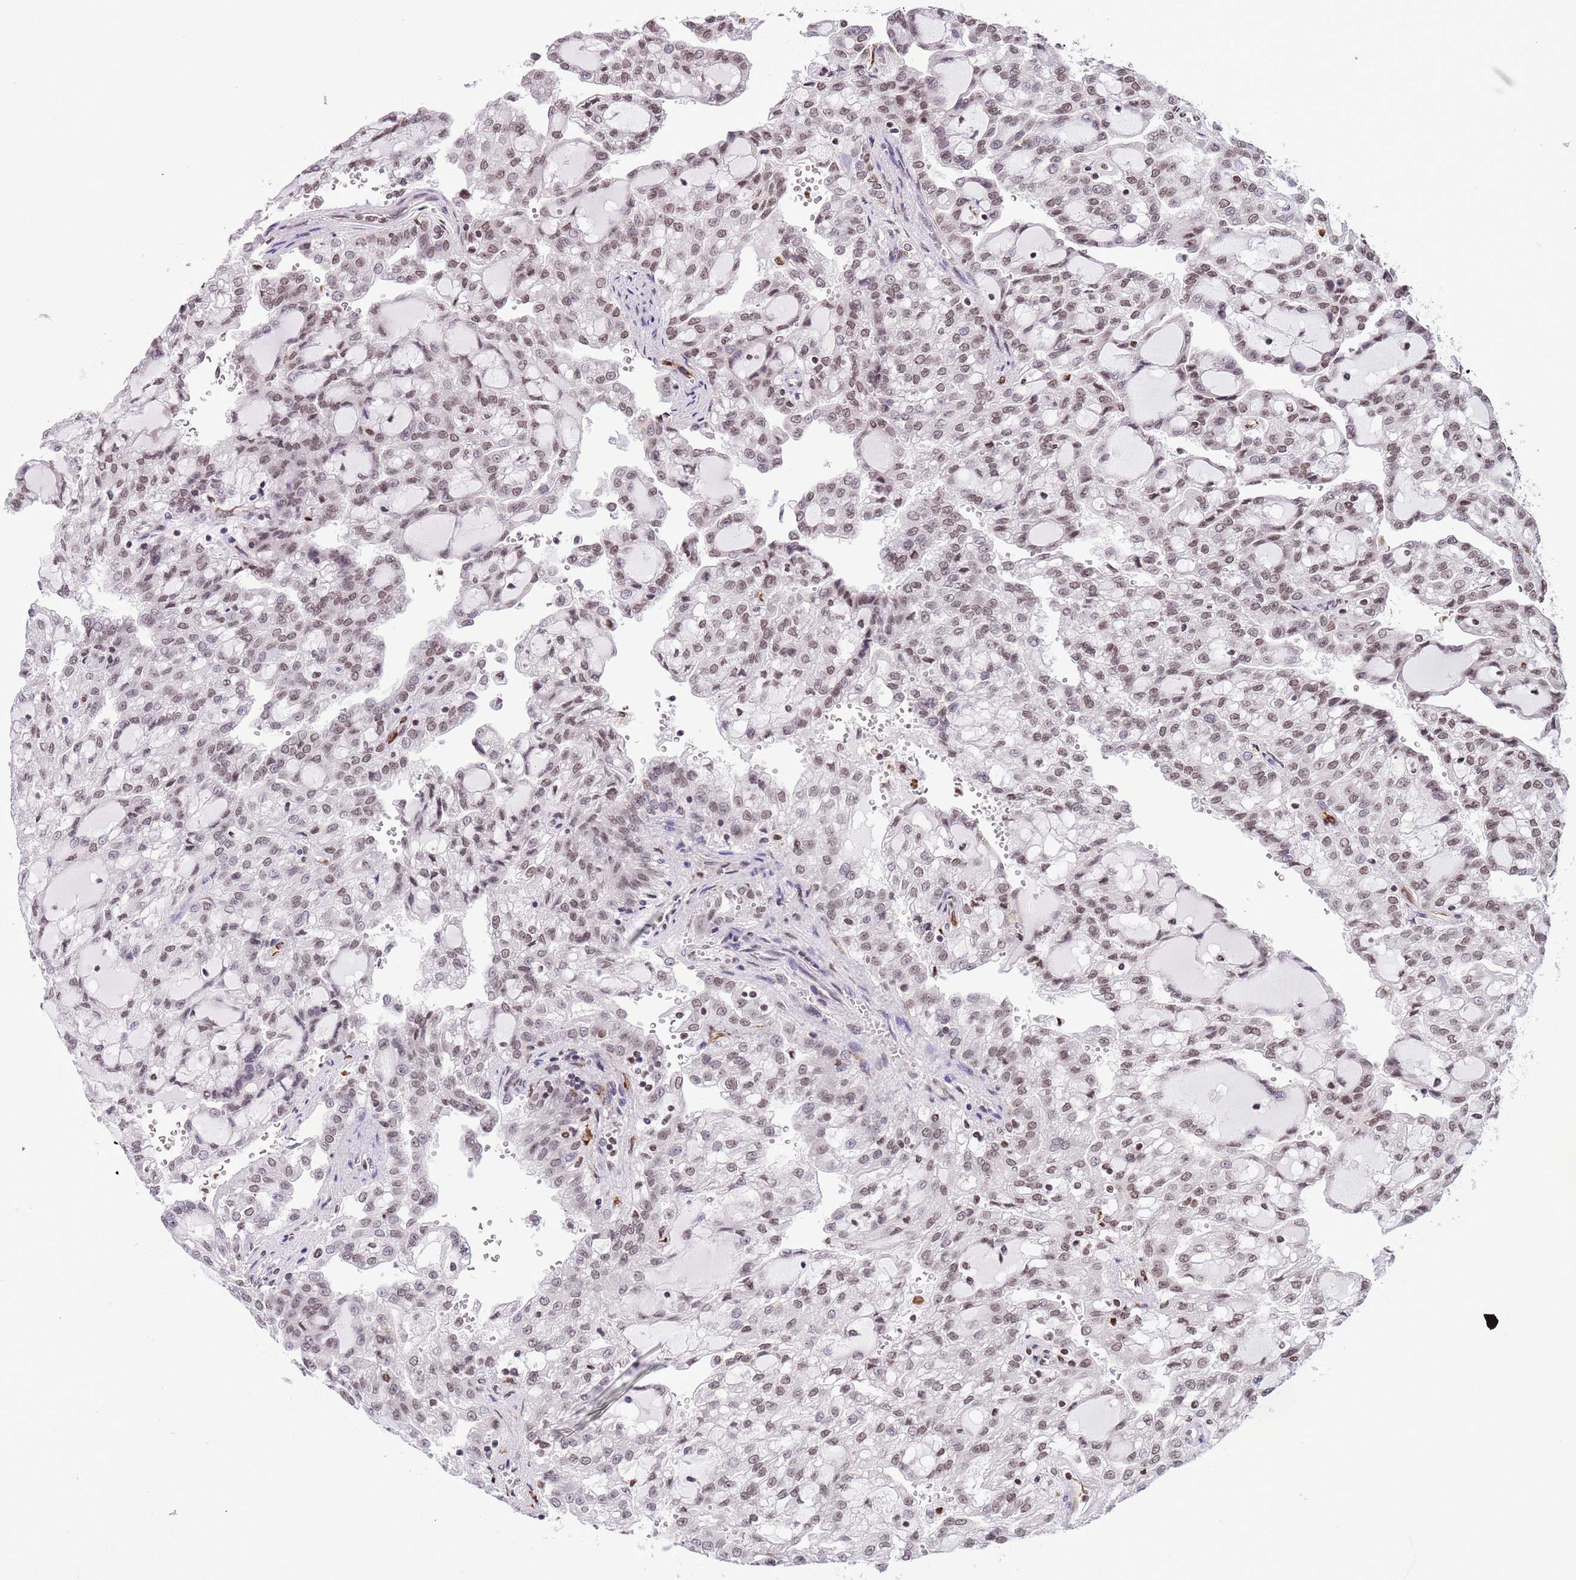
{"staining": {"intensity": "moderate", "quantity": ">75%", "location": "nuclear"}, "tissue": "renal cancer", "cell_type": "Tumor cells", "image_type": "cancer", "snomed": [{"axis": "morphology", "description": "Adenocarcinoma, NOS"}, {"axis": "topography", "description": "Kidney"}], "caption": "Renal cancer stained for a protein (brown) demonstrates moderate nuclear positive positivity in approximately >75% of tumor cells.", "gene": "NRIP1", "patient": {"sex": "male", "age": 63}}